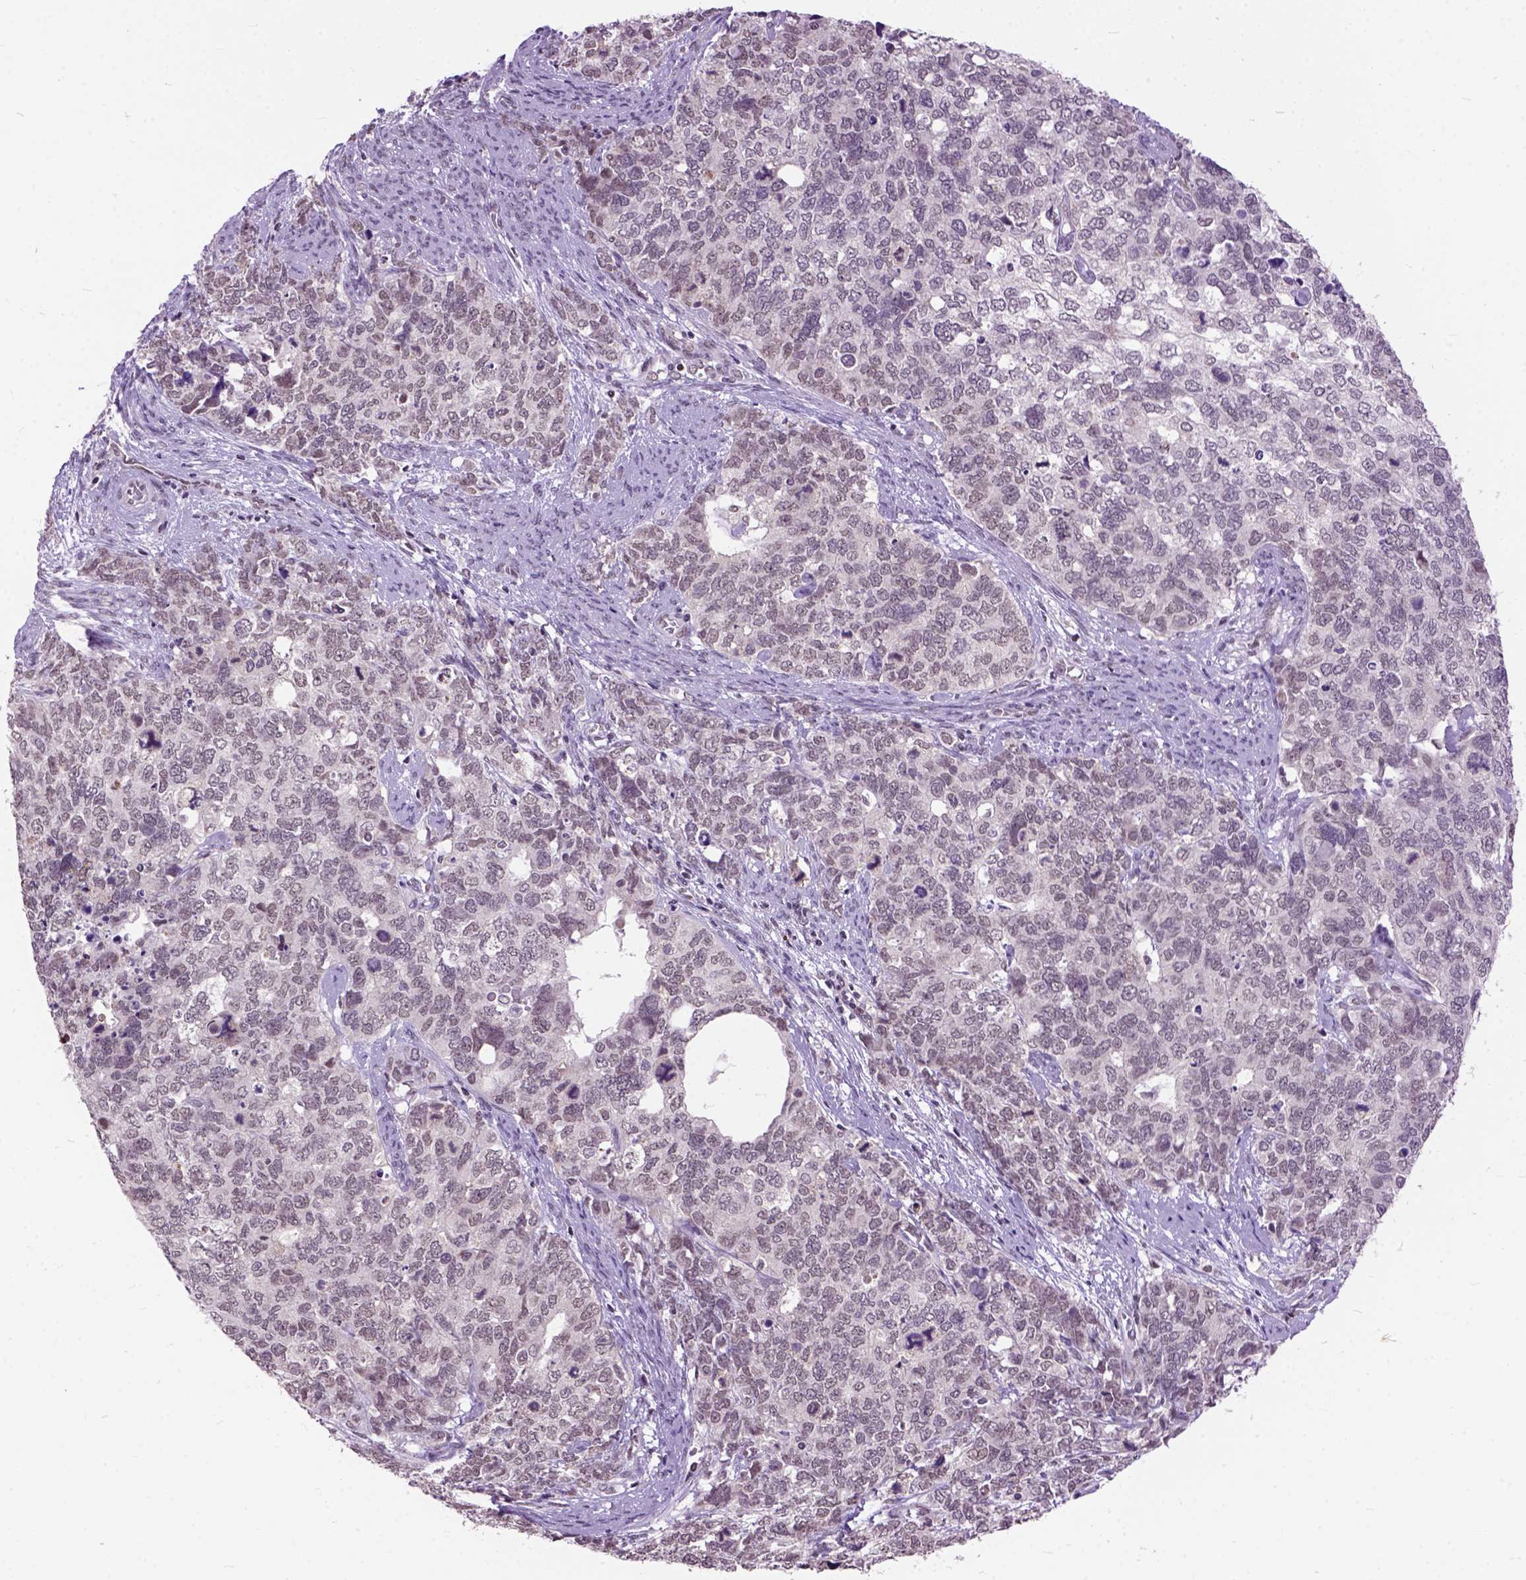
{"staining": {"intensity": "weak", "quantity": "25%-75%", "location": "nuclear"}, "tissue": "cervical cancer", "cell_type": "Tumor cells", "image_type": "cancer", "snomed": [{"axis": "morphology", "description": "Squamous cell carcinoma, NOS"}, {"axis": "topography", "description": "Cervix"}], "caption": "Squamous cell carcinoma (cervical) stained with a brown dye reveals weak nuclear positive expression in approximately 25%-75% of tumor cells.", "gene": "ORC5", "patient": {"sex": "female", "age": 63}}